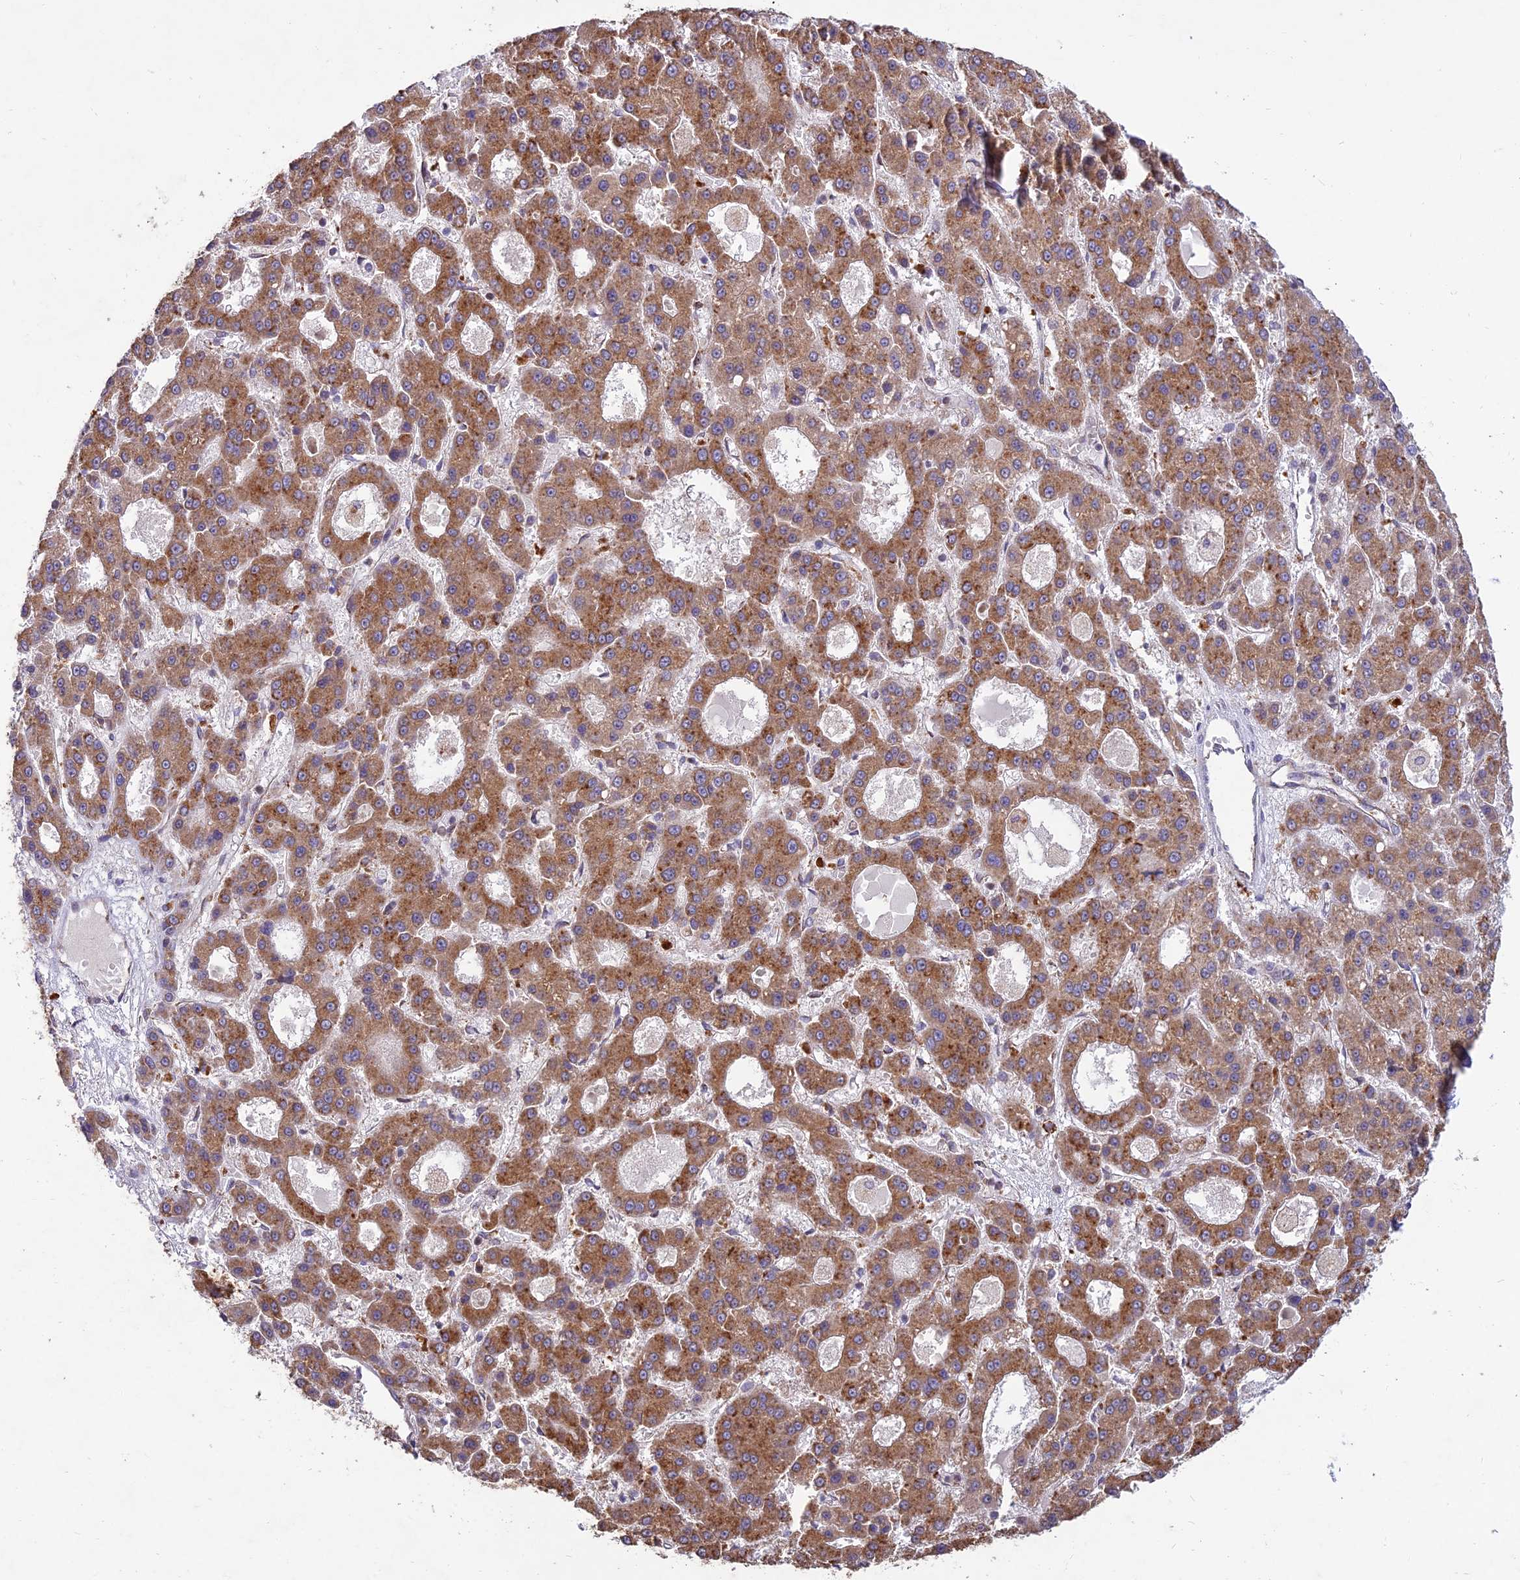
{"staining": {"intensity": "moderate", "quantity": ">75%", "location": "cytoplasmic/membranous"}, "tissue": "liver cancer", "cell_type": "Tumor cells", "image_type": "cancer", "snomed": [{"axis": "morphology", "description": "Carcinoma, Hepatocellular, NOS"}, {"axis": "topography", "description": "Liver"}], "caption": "Human hepatocellular carcinoma (liver) stained with a protein marker reveals moderate staining in tumor cells.", "gene": "NXNL2", "patient": {"sex": "male", "age": 70}}